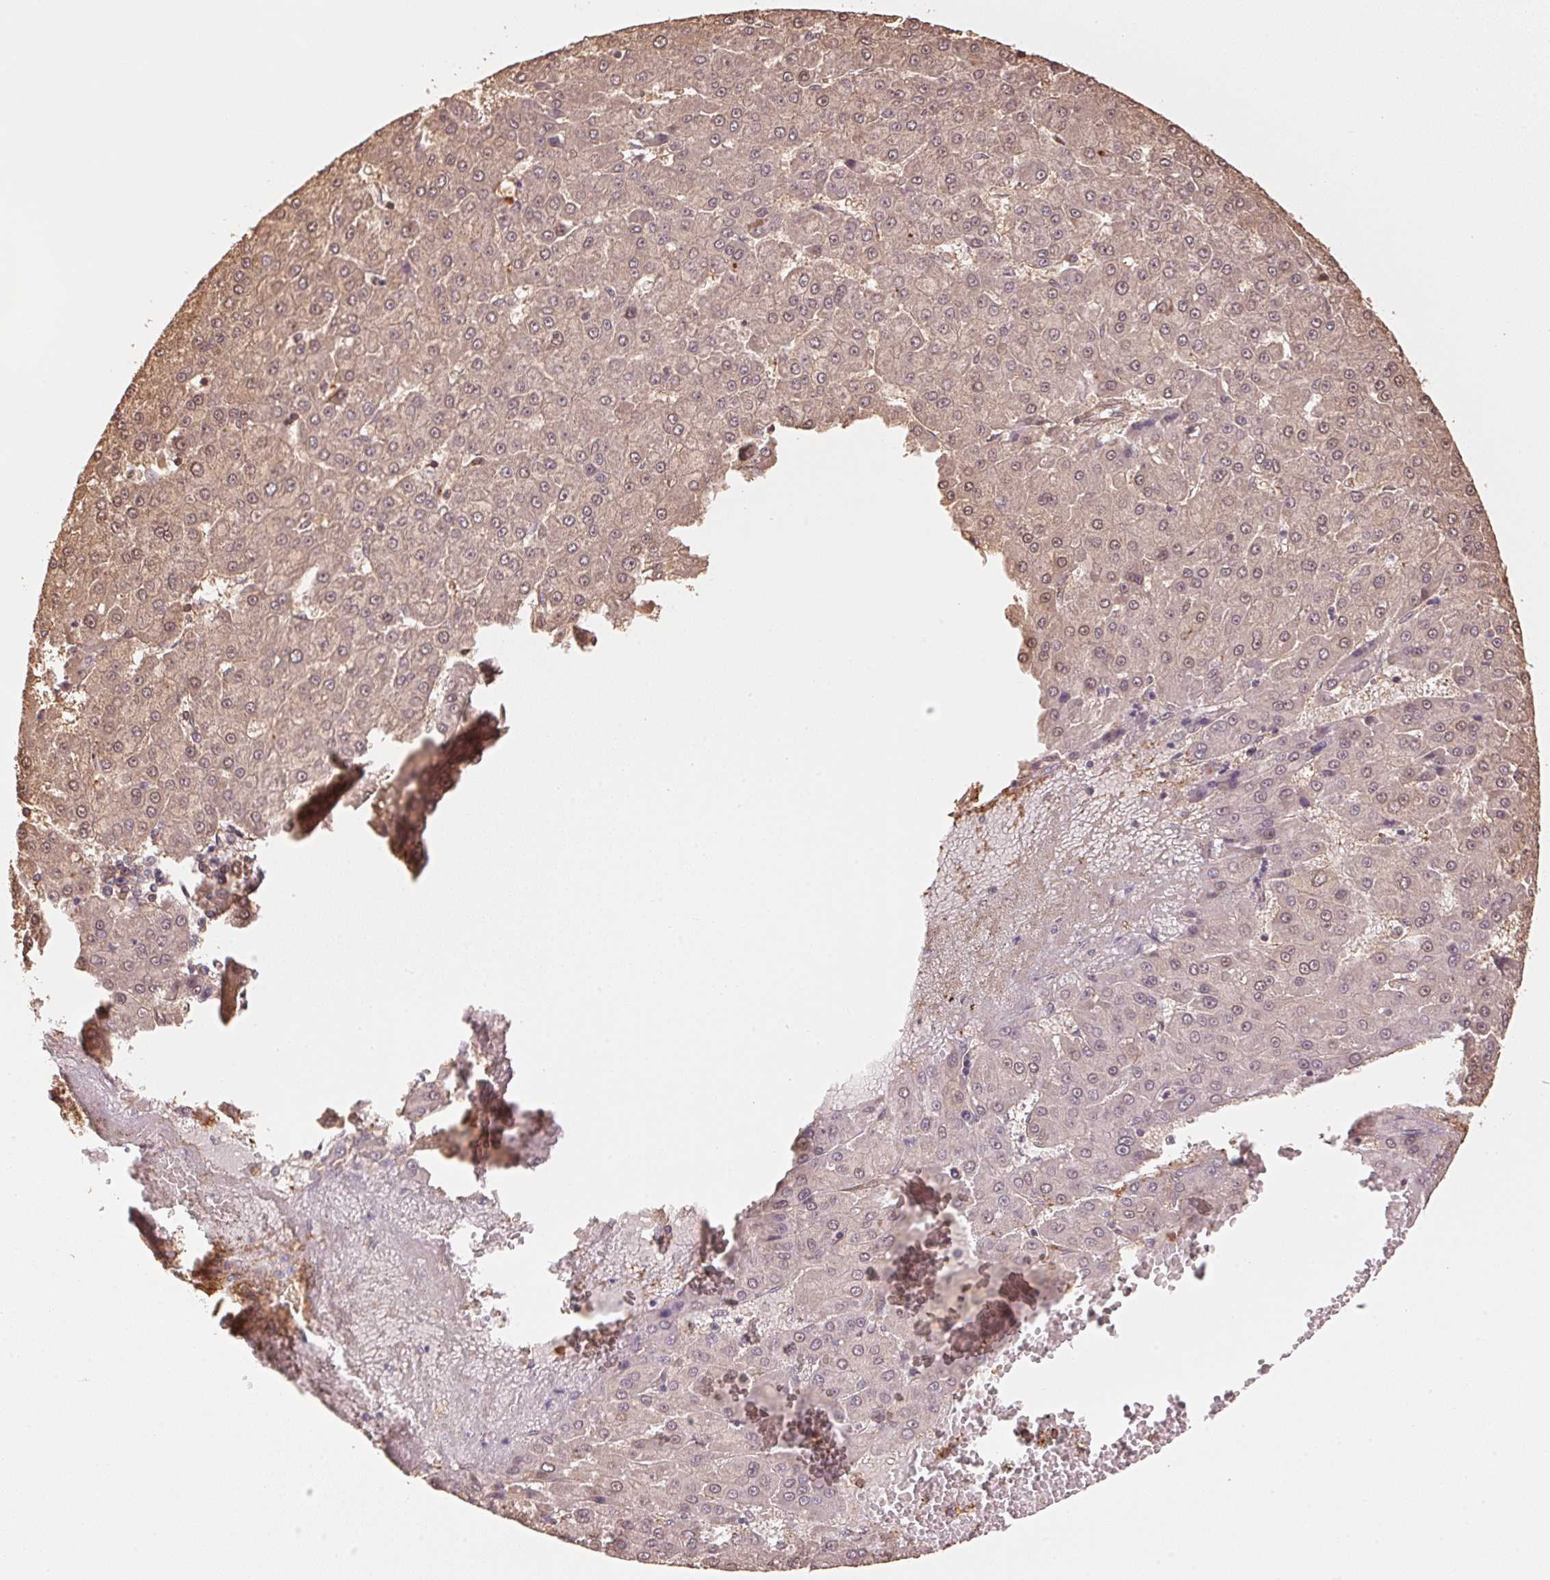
{"staining": {"intensity": "weak", "quantity": "25%-75%", "location": "cytoplasmic/membranous,nuclear"}, "tissue": "liver cancer", "cell_type": "Tumor cells", "image_type": "cancer", "snomed": [{"axis": "morphology", "description": "Carcinoma, Hepatocellular, NOS"}, {"axis": "topography", "description": "Liver"}], "caption": "Immunohistochemistry (DAB (3,3'-diaminobenzidine)) staining of human hepatocellular carcinoma (liver) exhibits weak cytoplasmic/membranous and nuclear protein staining in about 25%-75% of tumor cells.", "gene": "QDPR", "patient": {"sex": "male", "age": 78}}